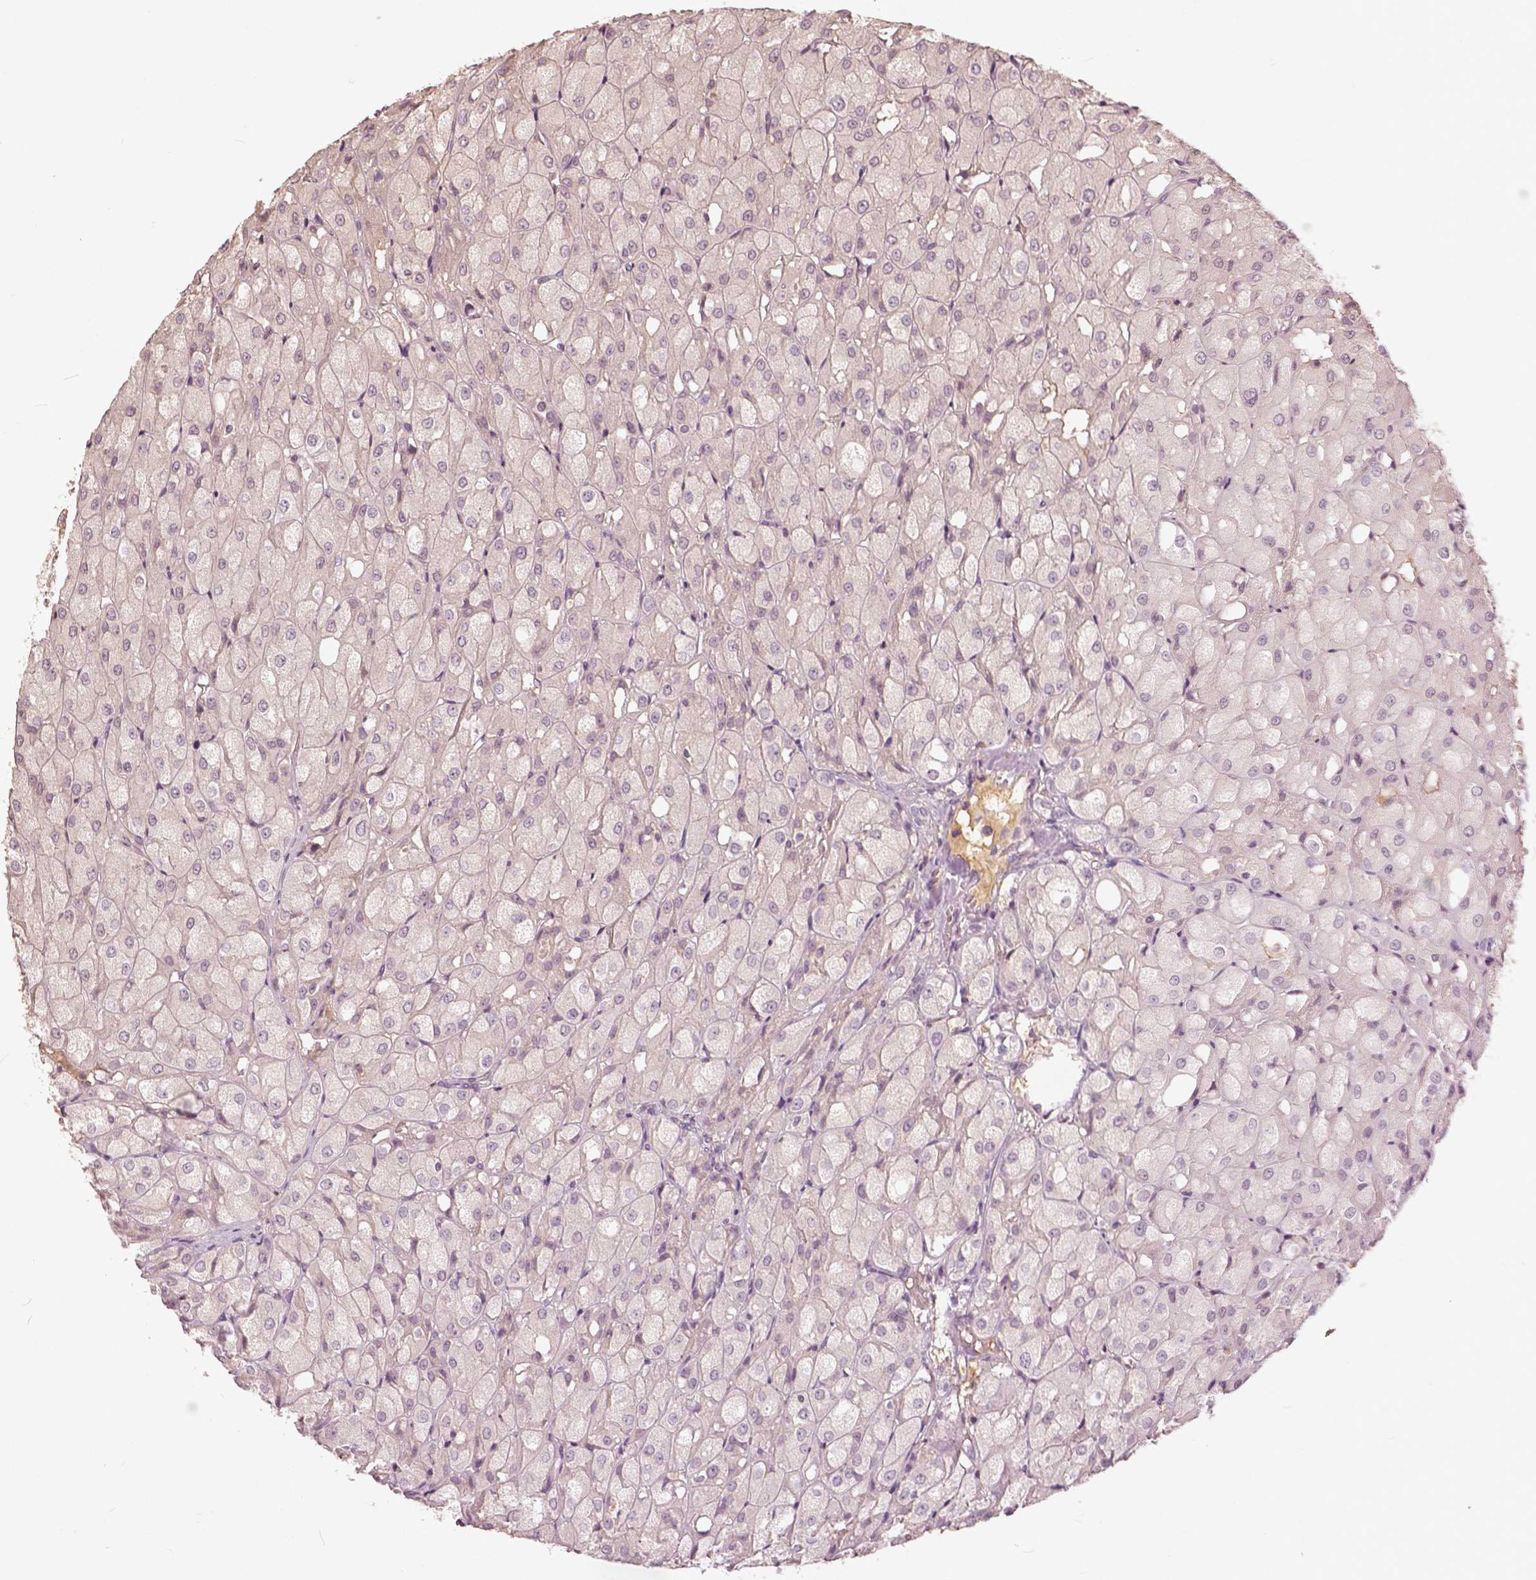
{"staining": {"intensity": "negative", "quantity": "none", "location": "none"}, "tissue": "renal cancer", "cell_type": "Tumor cells", "image_type": "cancer", "snomed": [{"axis": "morphology", "description": "Adenocarcinoma, NOS"}, {"axis": "topography", "description": "Kidney"}], "caption": "There is no significant staining in tumor cells of renal cancer (adenocarcinoma).", "gene": "ANGPTL4", "patient": {"sex": "male", "age": 72}}